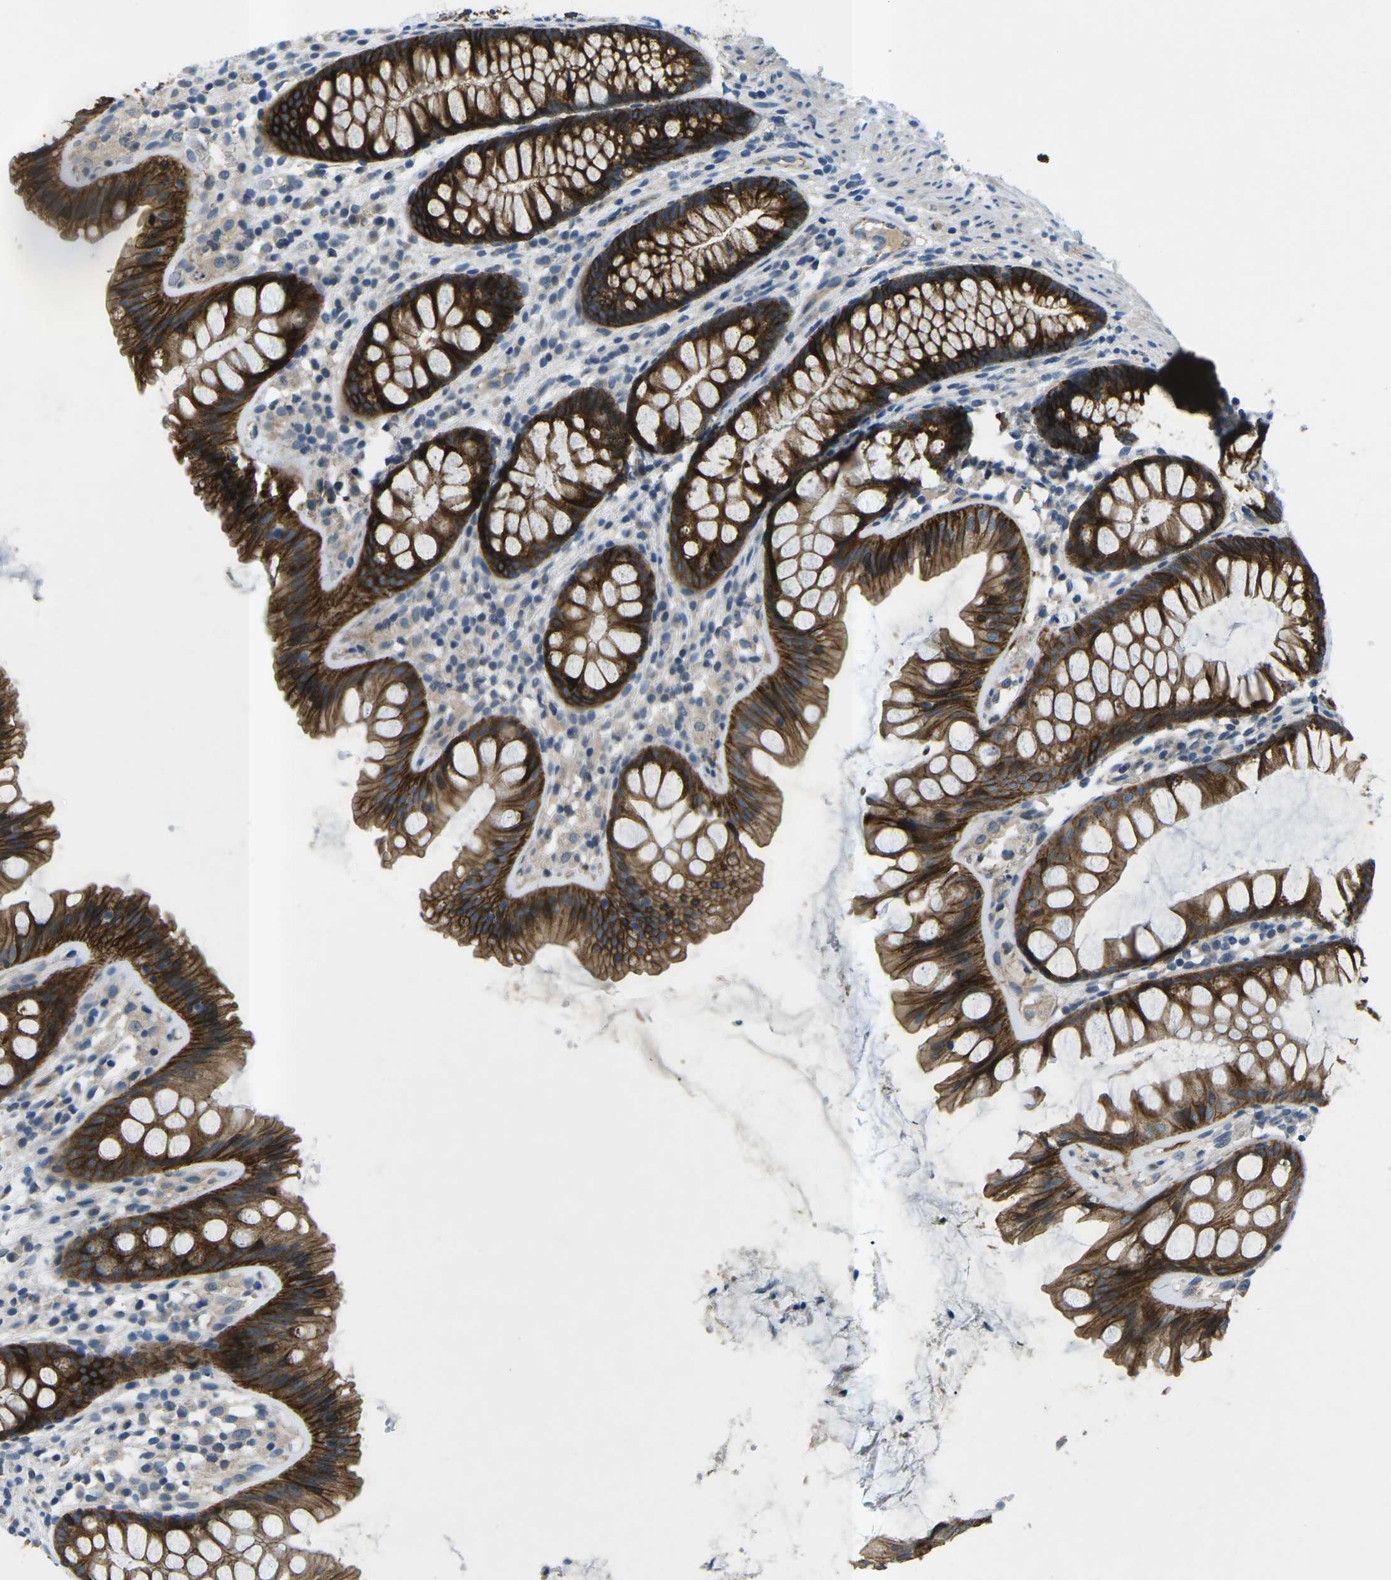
{"staining": {"intensity": "negative", "quantity": "none", "location": "none"}, "tissue": "colon", "cell_type": "Endothelial cells", "image_type": "normal", "snomed": [{"axis": "morphology", "description": "Normal tissue, NOS"}, {"axis": "topography", "description": "Colon"}], "caption": "Immunohistochemistry image of unremarkable colon: human colon stained with DAB displays no significant protein positivity in endothelial cells. Nuclei are stained in blue.", "gene": "CTNND1", "patient": {"sex": "female", "age": 56}}